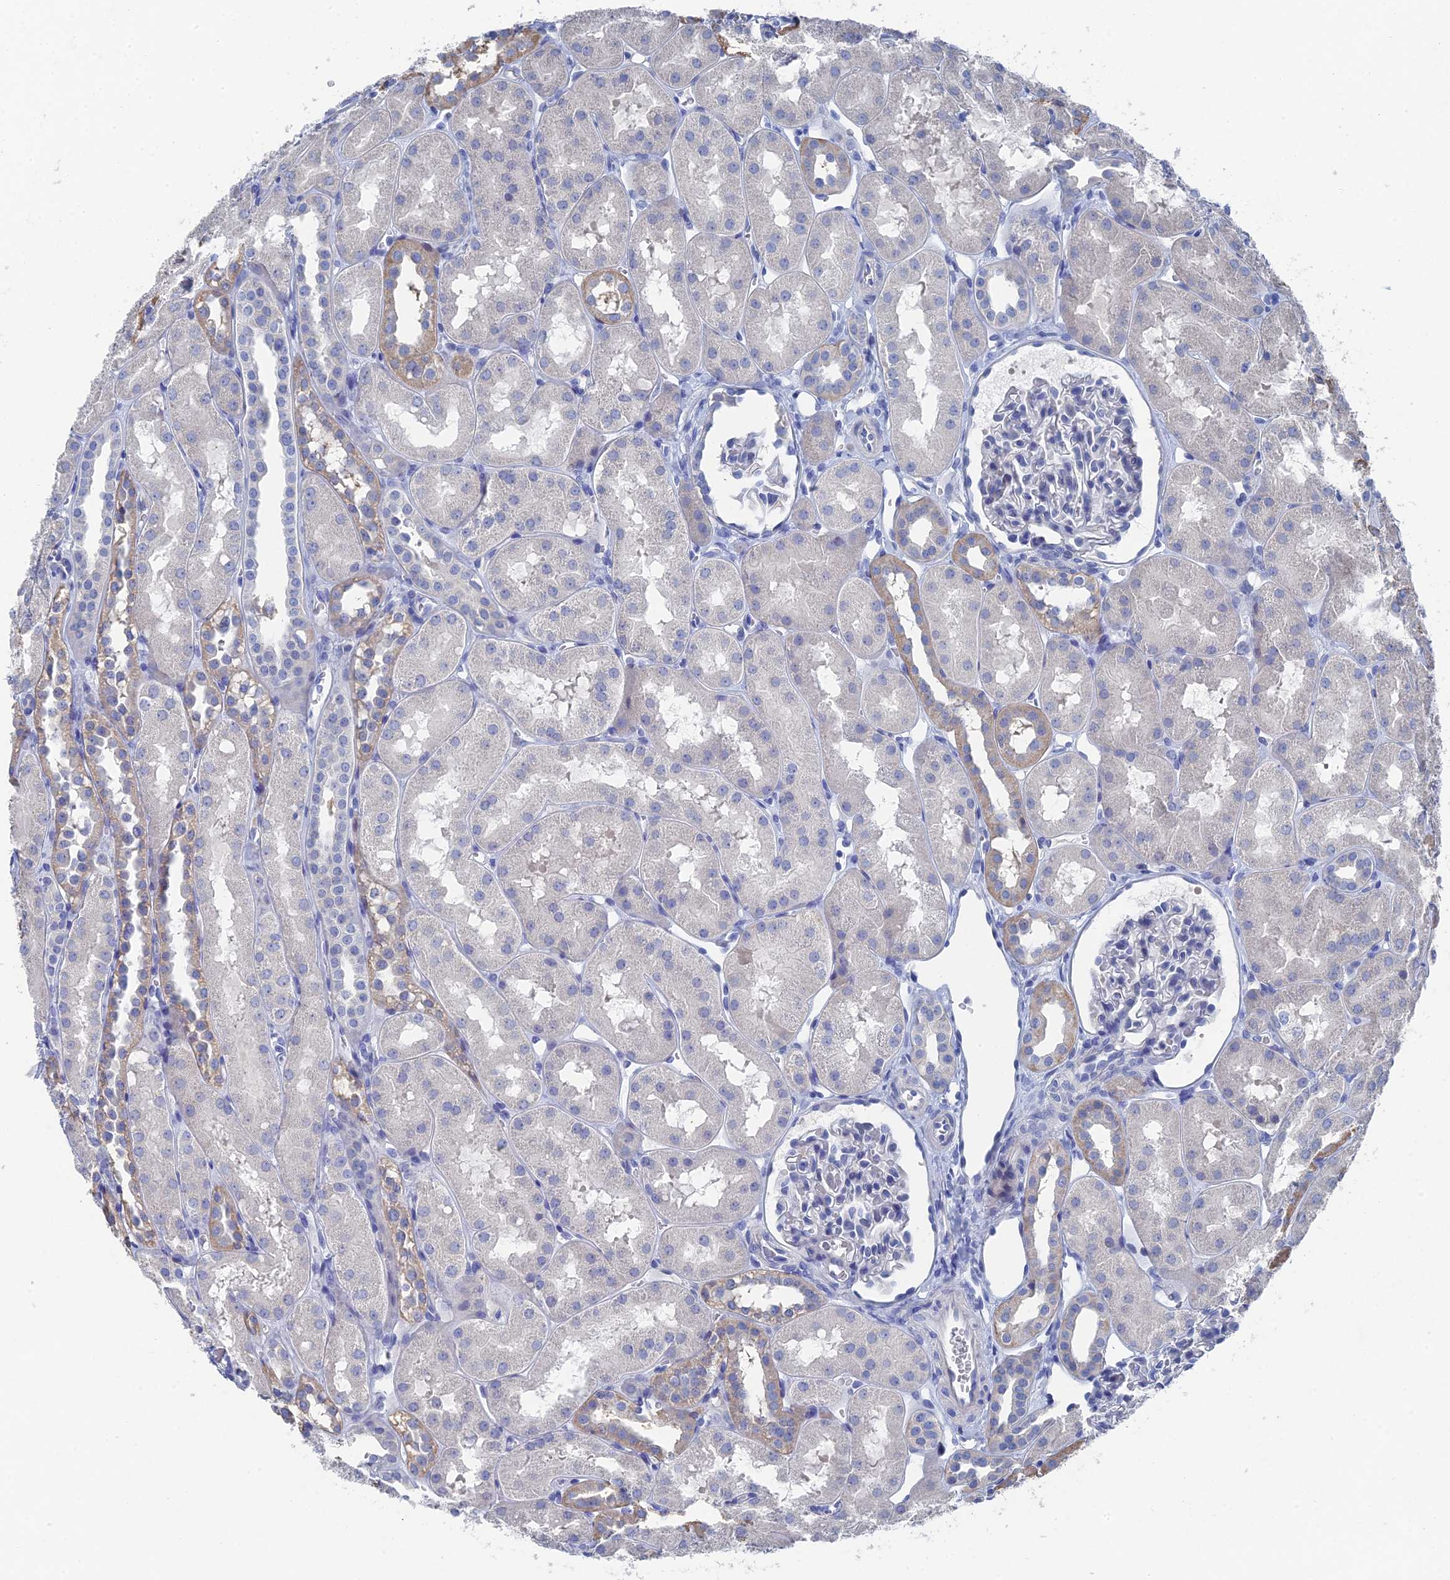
{"staining": {"intensity": "negative", "quantity": "none", "location": "none"}, "tissue": "kidney", "cell_type": "Cells in glomeruli", "image_type": "normal", "snomed": [{"axis": "morphology", "description": "Normal tissue, NOS"}, {"axis": "topography", "description": "Kidney"}, {"axis": "topography", "description": "Urinary bladder"}], "caption": "This is an IHC photomicrograph of benign kidney. There is no expression in cells in glomeruli.", "gene": "GFAP", "patient": {"sex": "male", "age": 16}}